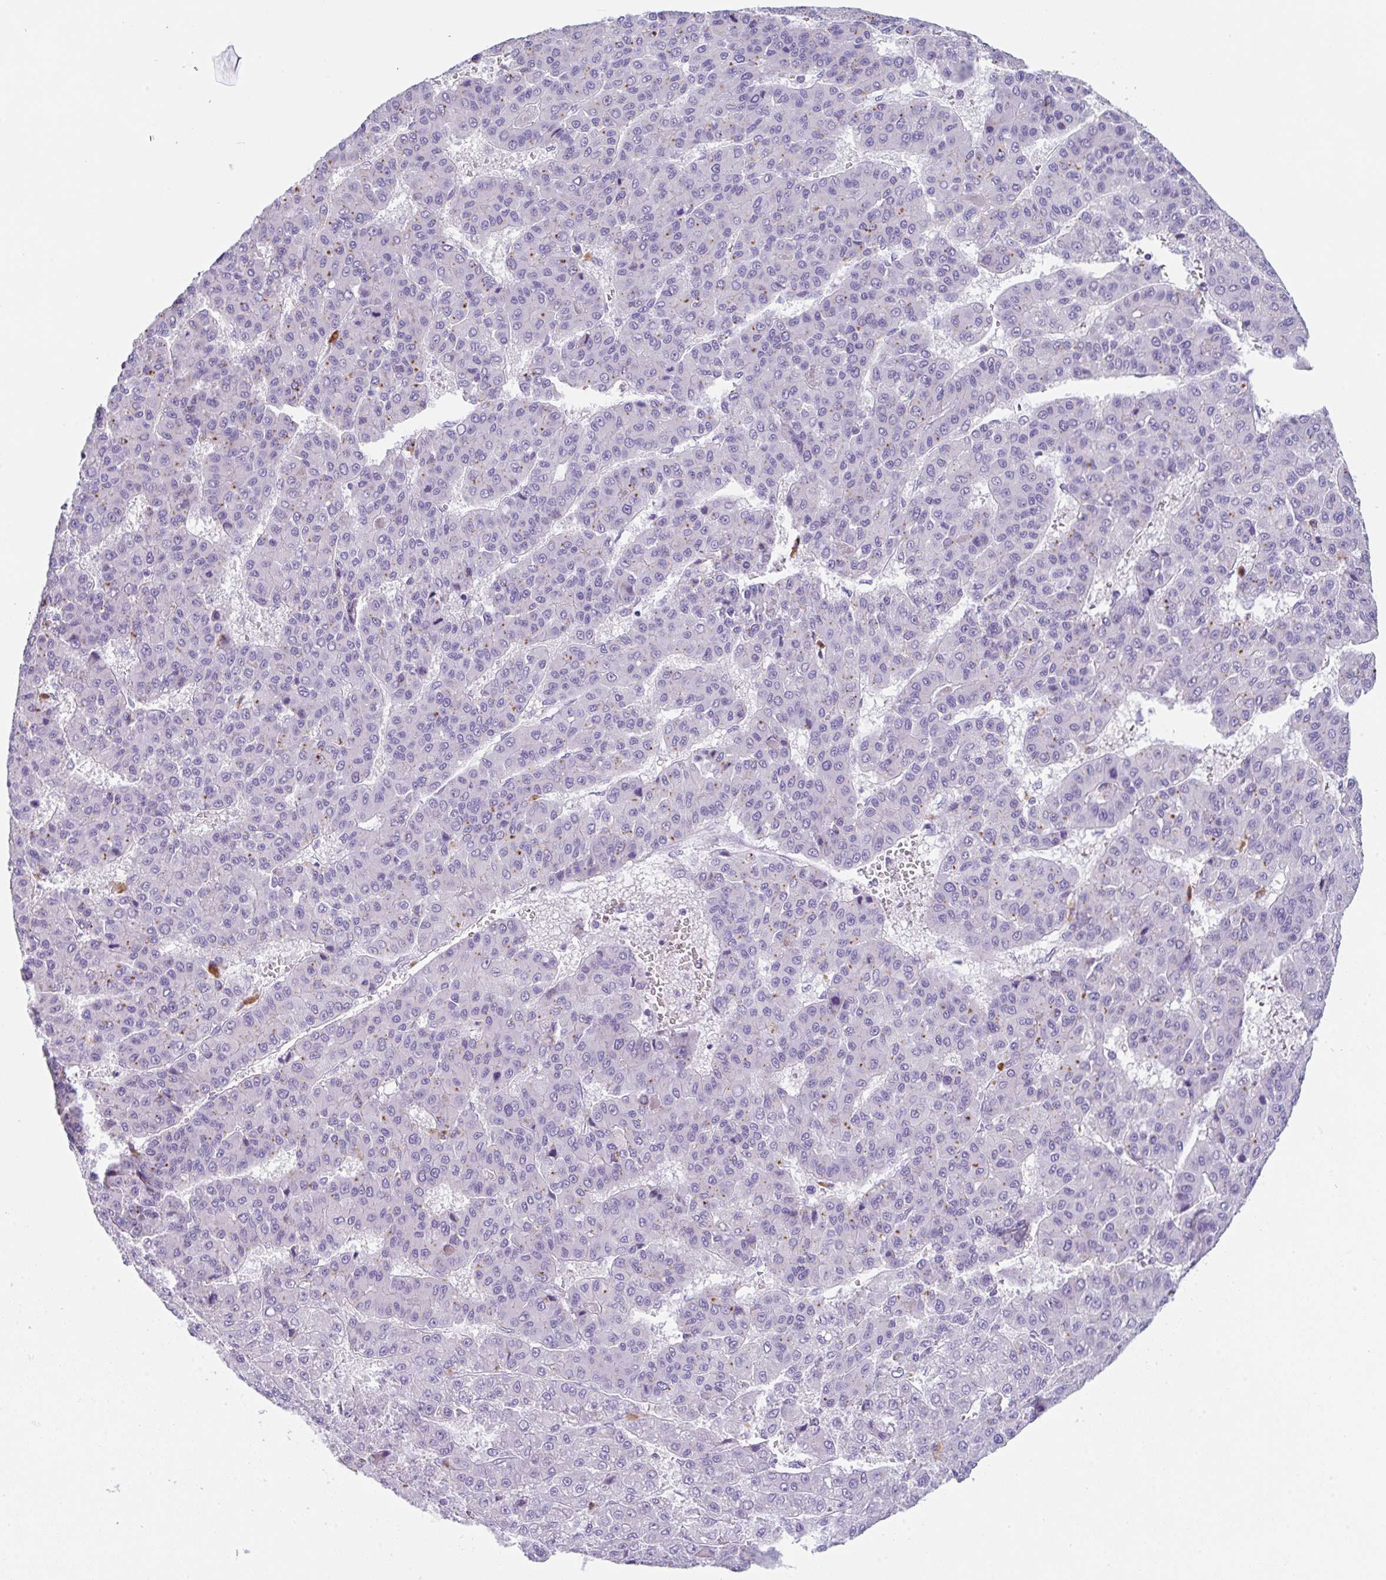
{"staining": {"intensity": "negative", "quantity": "none", "location": "none"}, "tissue": "liver cancer", "cell_type": "Tumor cells", "image_type": "cancer", "snomed": [{"axis": "morphology", "description": "Carcinoma, Hepatocellular, NOS"}, {"axis": "topography", "description": "Liver"}], "caption": "This micrograph is of hepatocellular carcinoma (liver) stained with immunohistochemistry (IHC) to label a protein in brown with the nuclei are counter-stained blue. There is no expression in tumor cells.", "gene": "TRAF4", "patient": {"sex": "male", "age": 70}}